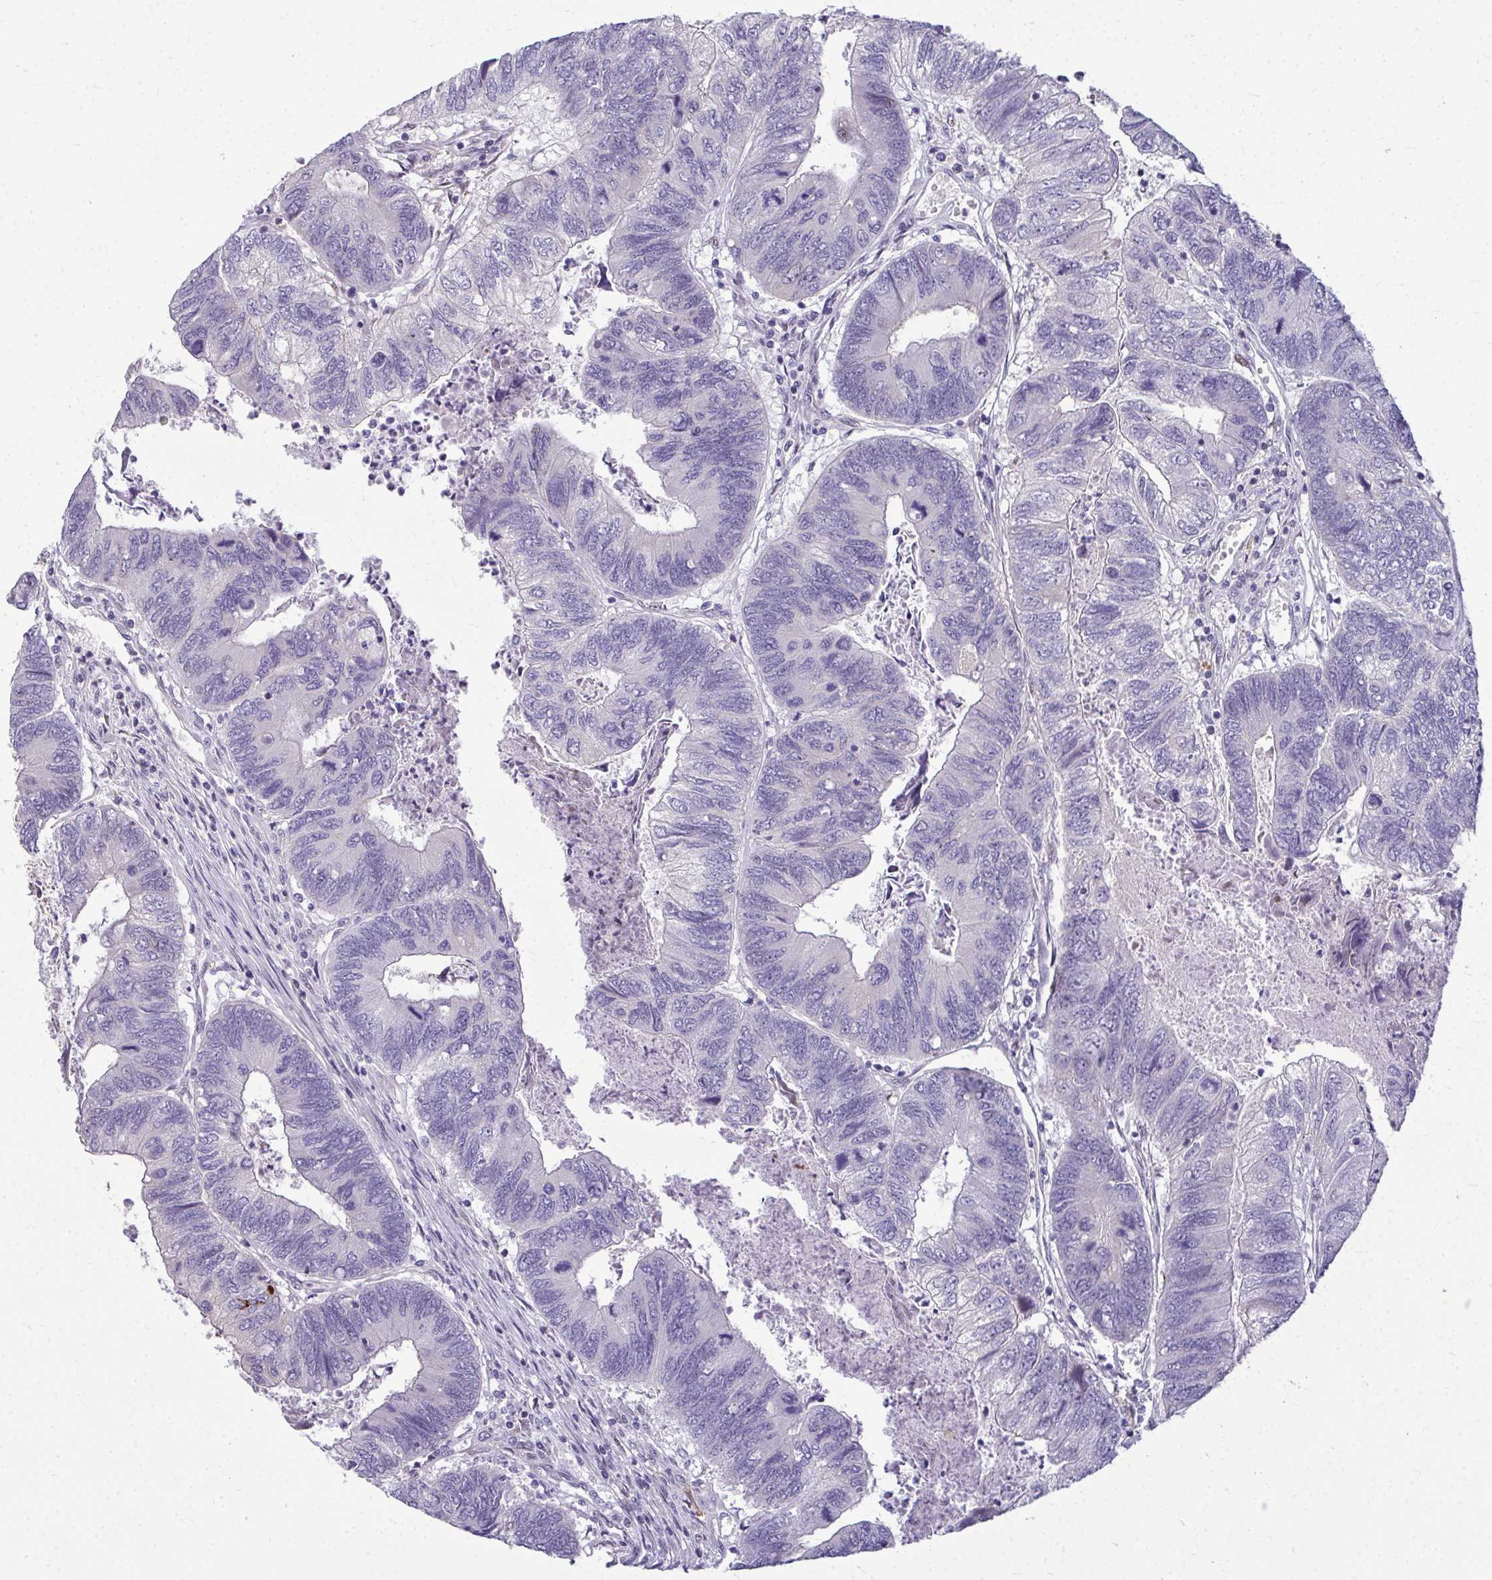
{"staining": {"intensity": "negative", "quantity": "none", "location": "none"}, "tissue": "colorectal cancer", "cell_type": "Tumor cells", "image_type": "cancer", "snomed": [{"axis": "morphology", "description": "Adenocarcinoma, NOS"}, {"axis": "topography", "description": "Colon"}], "caption": "Immunohistochemistry histopathology image of neoplastic tissue: colorectal adenocarcinoma stained with DAB reveals no significant protein positivity in tumor cells.", "gene": "ODF1", "patient": {"sex": "female", "age": 67}}